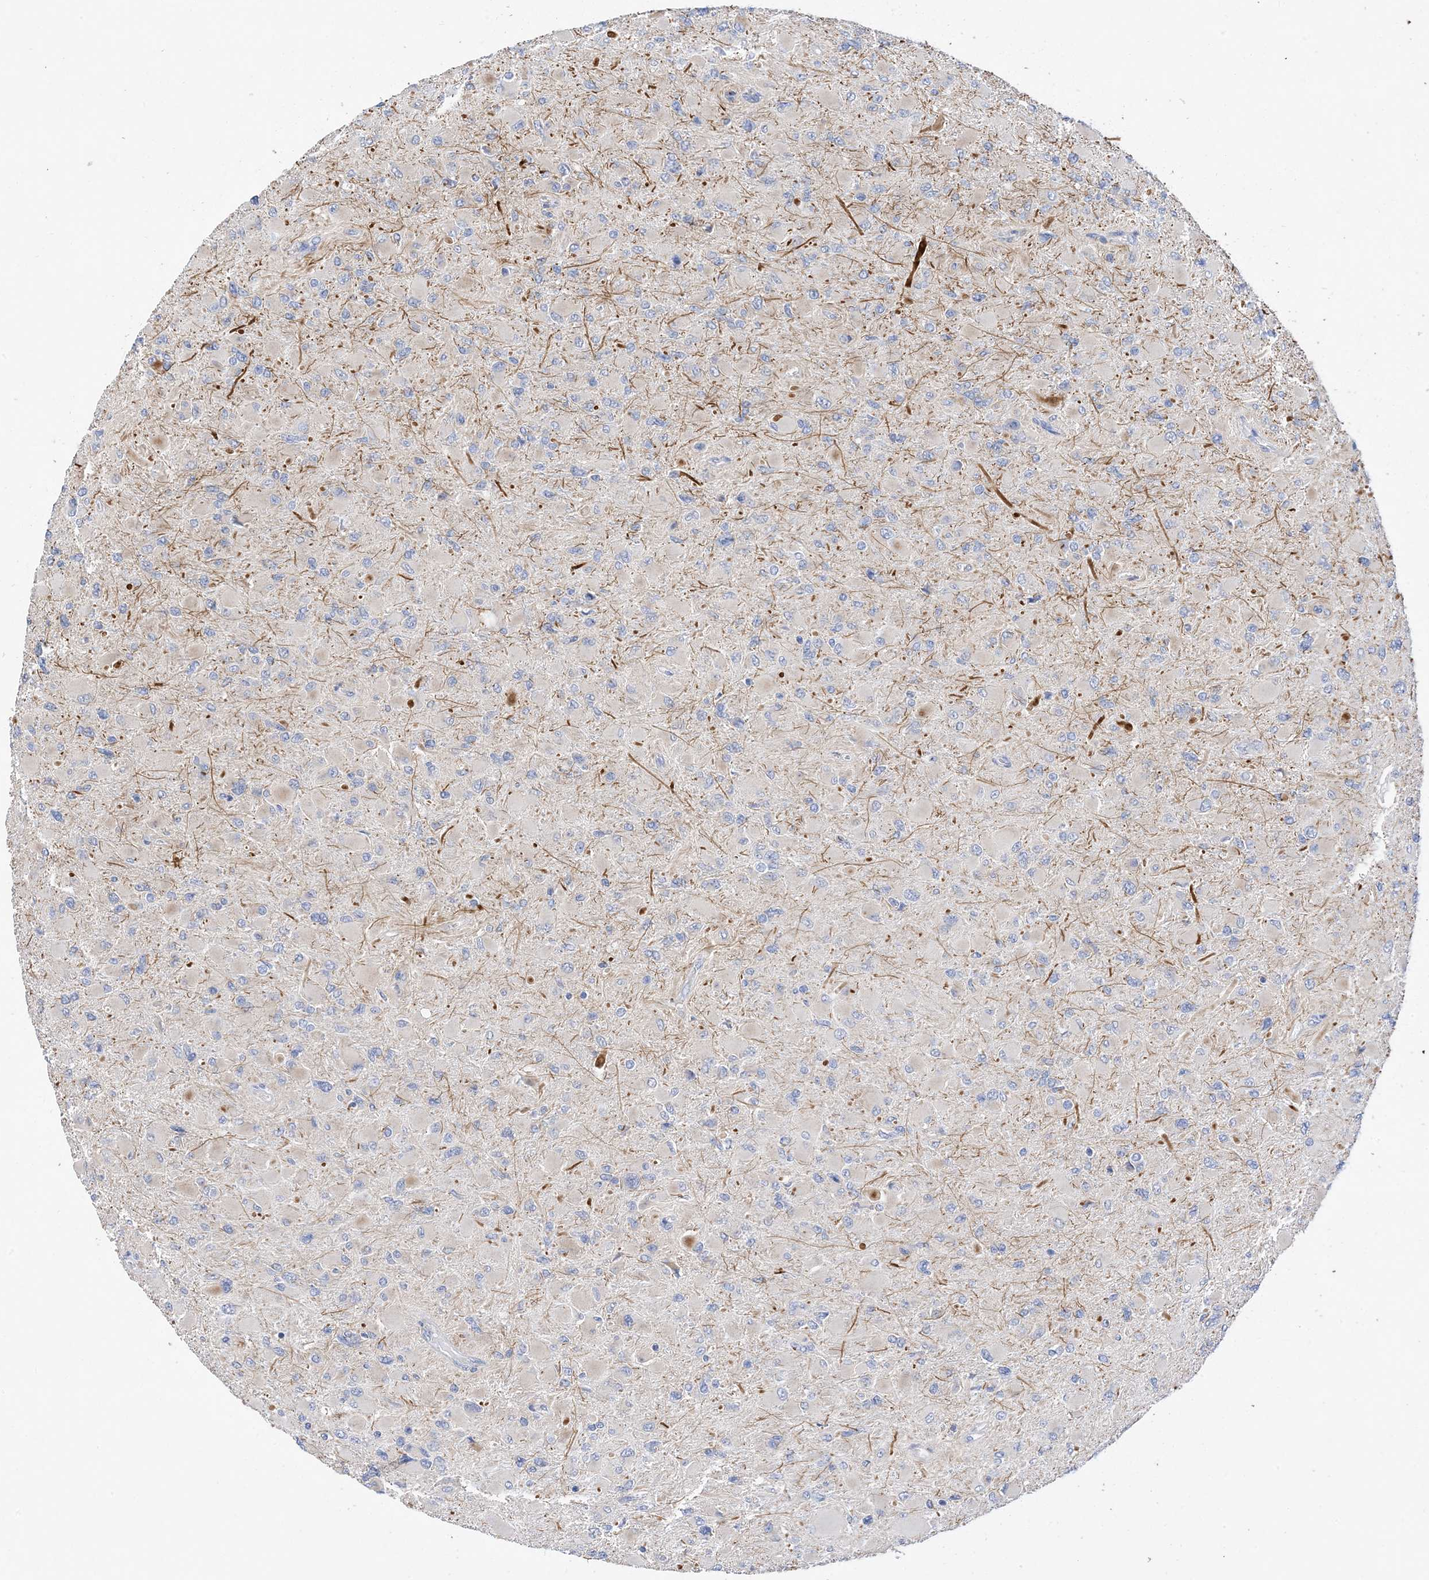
{"staining": {"intensity": "negative", "quantity": "none", "location": "none"}, "tissue": "glioma", "cell_type": "Tumor cells", "image_type": "cancer", "snomed": [{"axis": "morphology", "description": "Glioma, malignant, High grade"}, {"axis": "topography", "description": "Cerebral cortex"}], "caption": "Human glioma stained for a protein using IHC shows no staining in tumor cells.", "gene": "PLK4", "patient": {"sex": "female", "age": 36}}